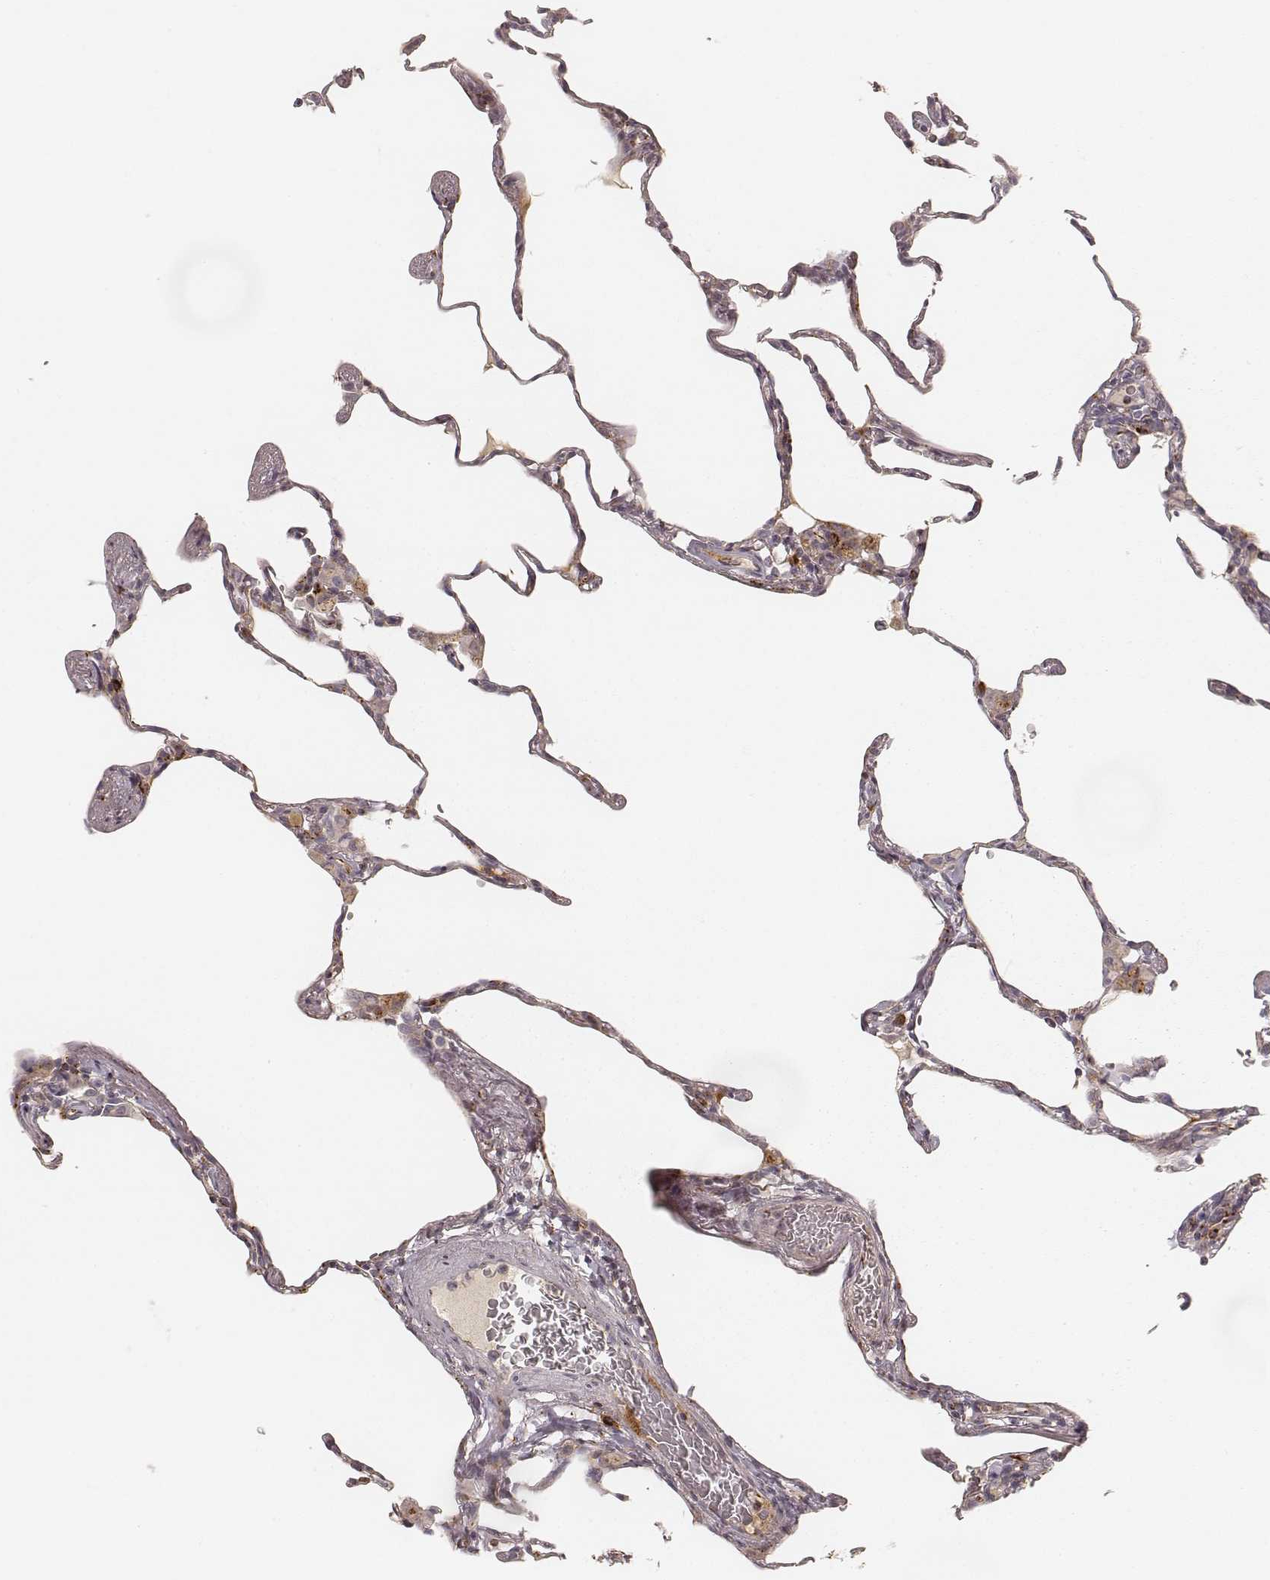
{"staining": {"intensity": "moderate", "quantity": "<25%", "location": "cytoplasmic/membranous"}, "tissue": "lung", "cell_type": "Alveolar cells", "image_type": "normal", "snomed": [{"axis": "morphology", "description": "Normal tissue, NOS"}, {"axis": "topography", "description": "Lung"}], "caption": "Immunohistochemistry (IHC) of benign human lung reveals low levels of moderate cytoplasmic/membranous expression in approximately <25% of alveolar cells.", "gene": "GORASP2", "patient": {"sex": "female", "age": 57}}